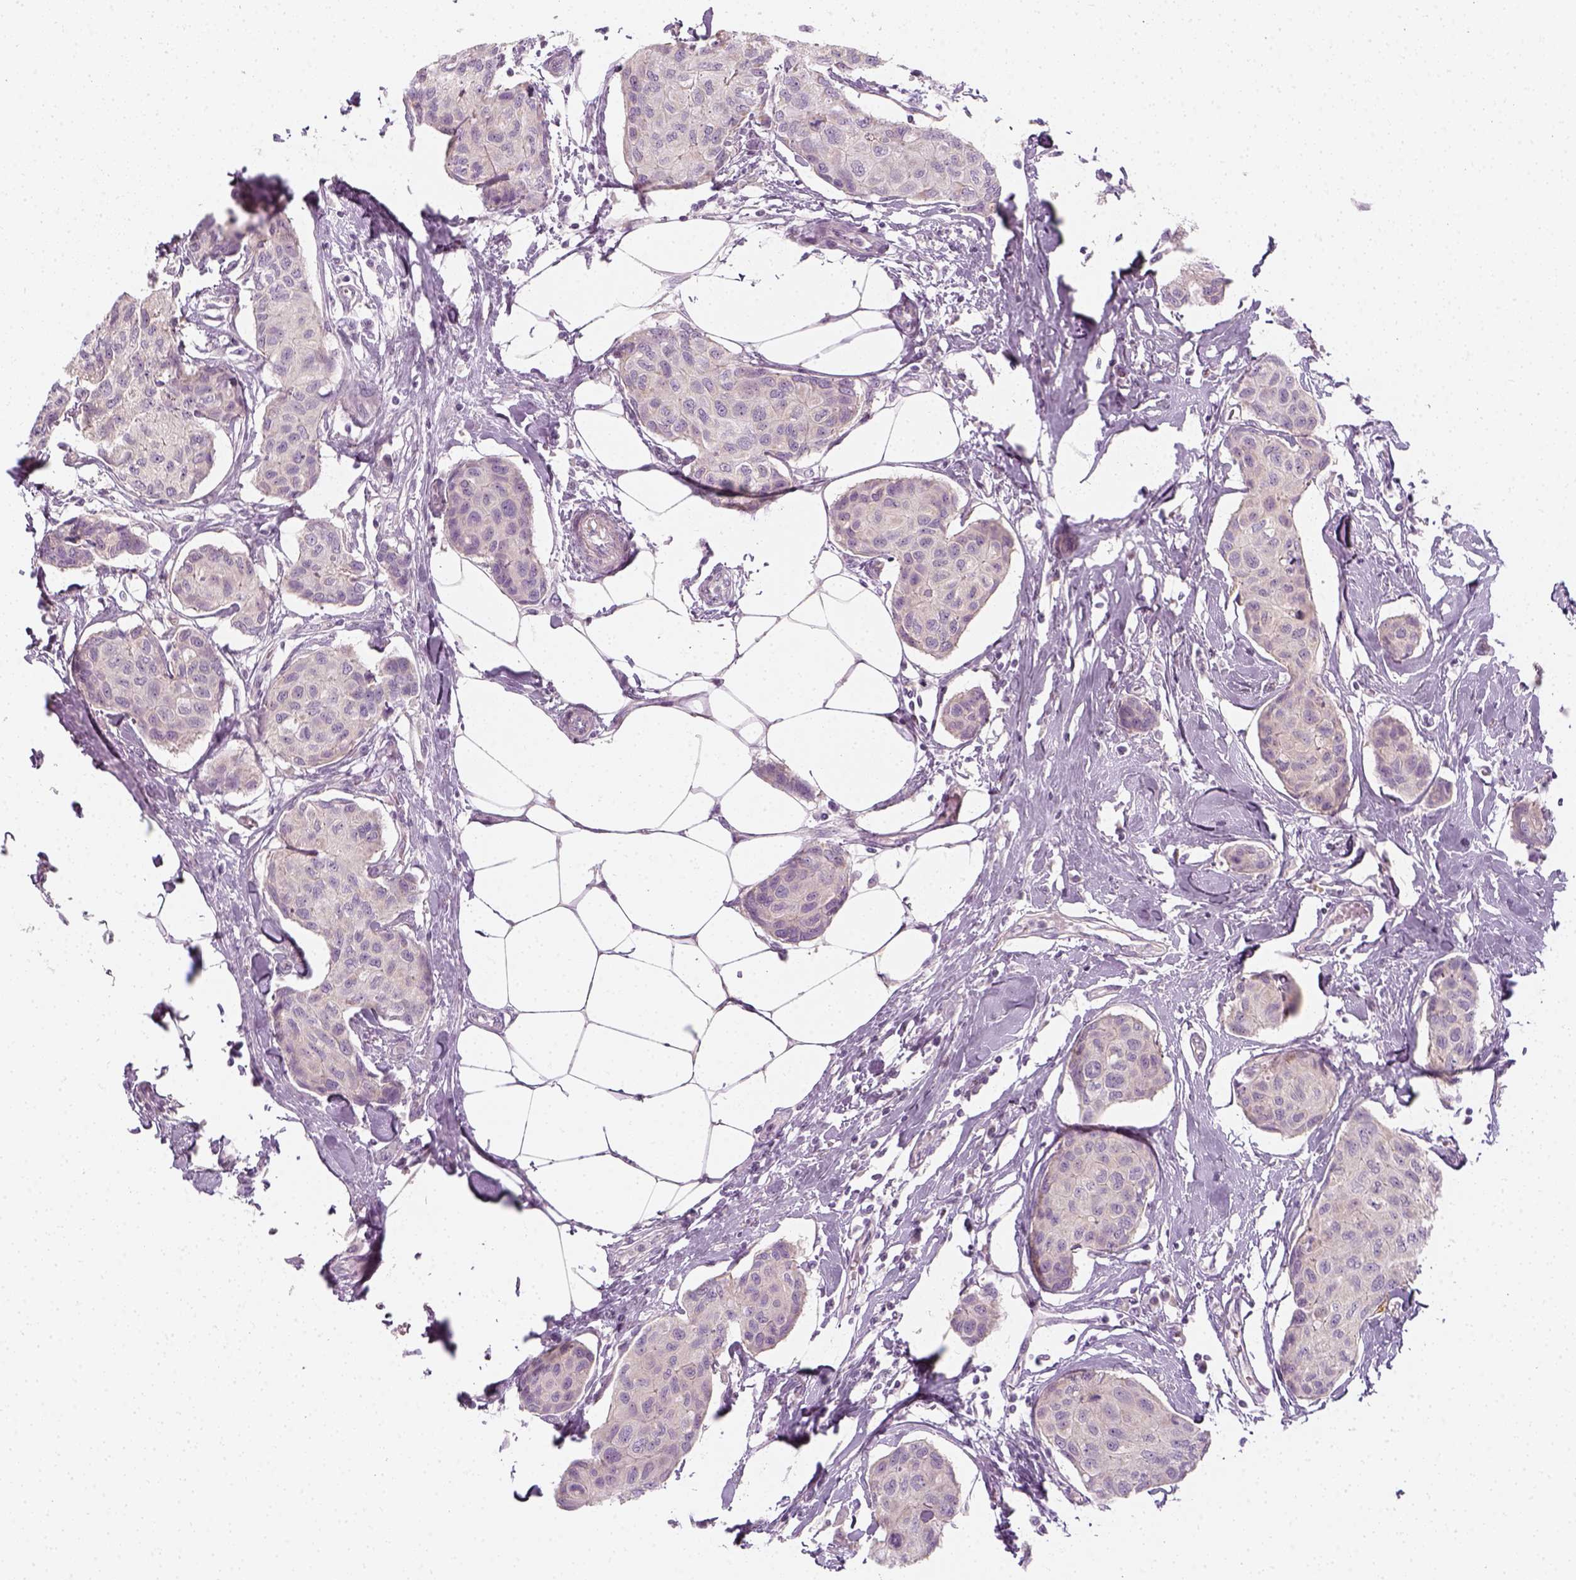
{"staining": {"intensity": "negative", "quantity": "none", "location": "none"}, "tissue": "breast cancer", "cell_type": "Tumor cells", "image_type": "cancer", "snomed": [{"axis": "morphology", "description": "Duct carcinoma"}, {"axis": "topography", "description": "Breast"}], "caption": "Tumor cells are negative for brown protein staining in breast infiltrating ductal carcinoma.", "gene": "PRAME", "patient": {"sex": "female", "age": 80}}